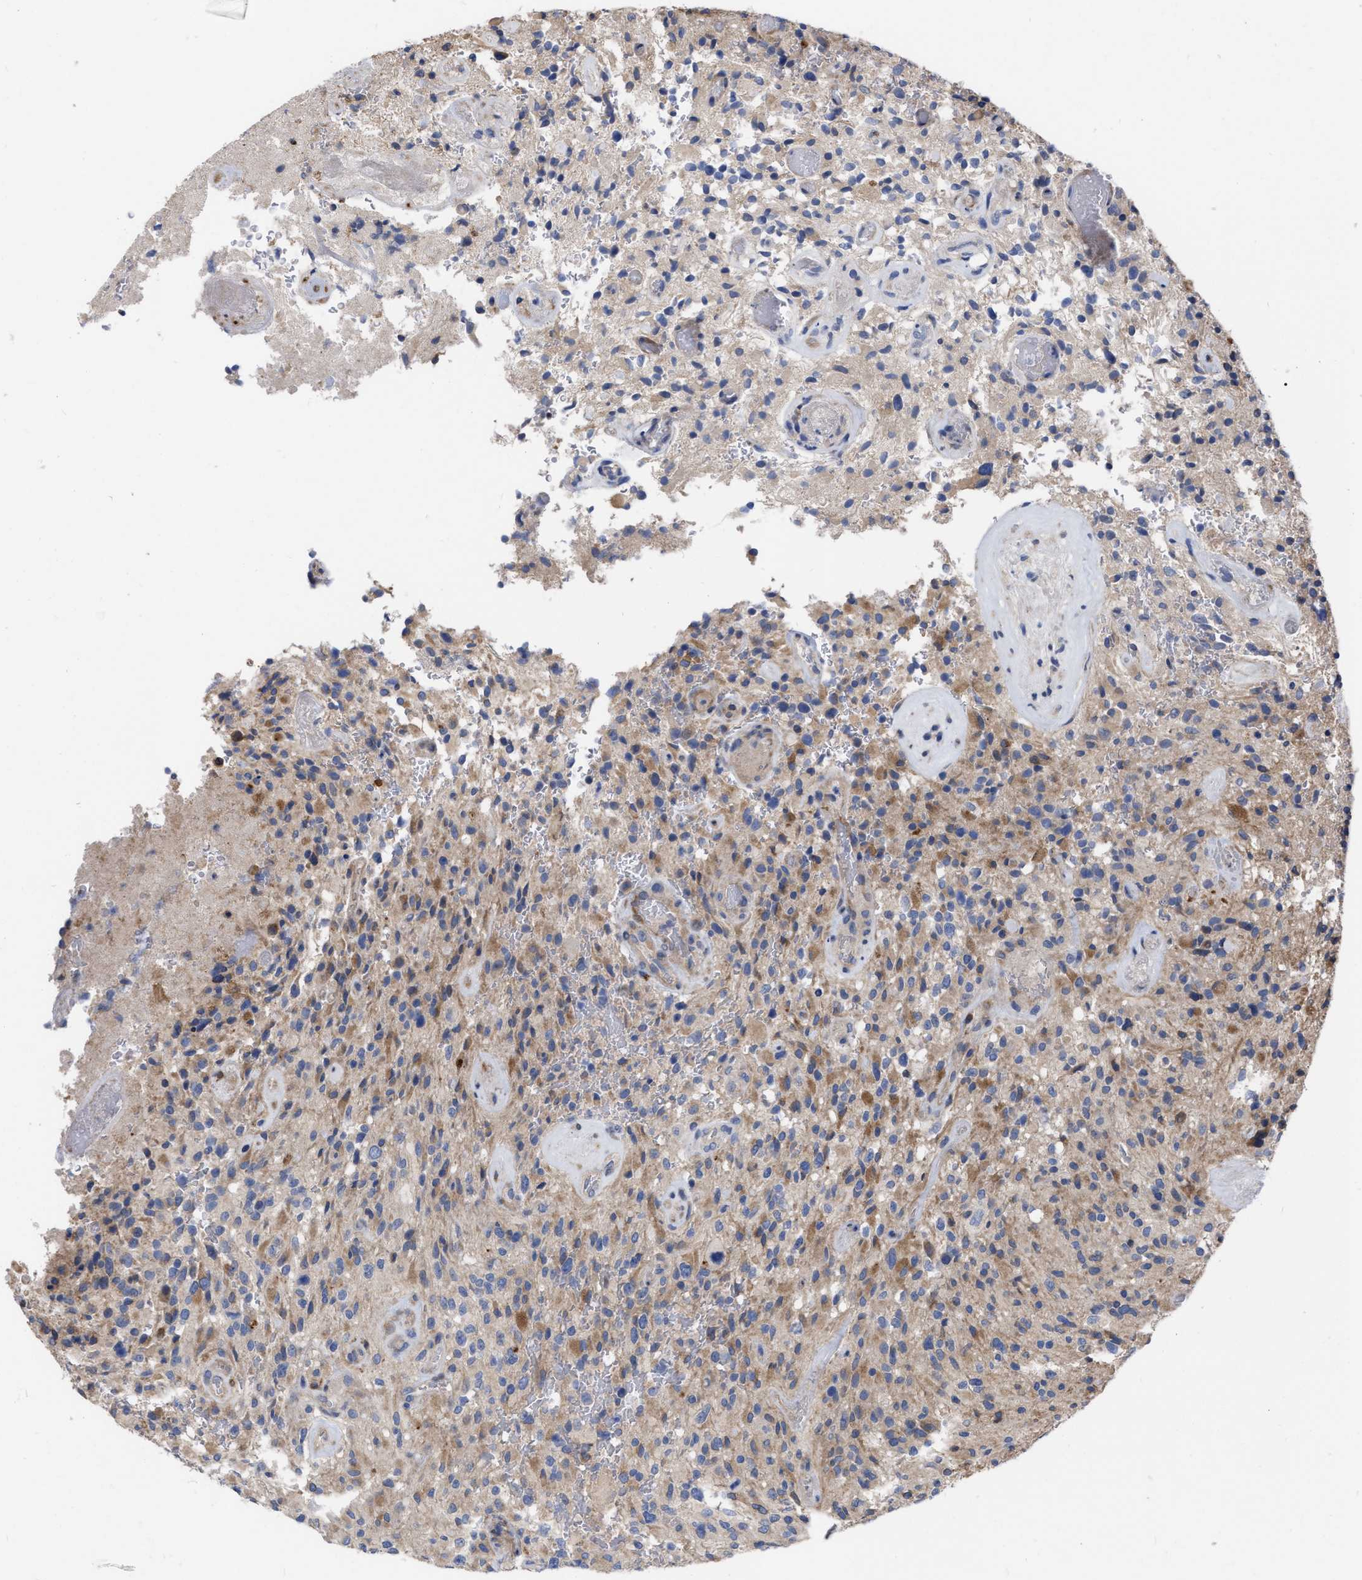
{"staining": {"intensity": "moderate", "quantity": "25%-75%", "location": "cytoplasmic/membranous"}, "tissue": "glioma", "cell_type": "Tumor cells", "image_type": "cancer", "snomed": [{"axis": "morphology", "description": "Glioma, malignant, High grade"}, {"axis": "topography", "description": "Brain"}], "caption": "Human malignant glioma (high-grade) stained for a protein (brown) displays moderate cytoplasmic/membranous positive staining in about 25%-75% of tumor cells.", "gene": "MLST8", "patient": {"sex": "male", "age": 71}}